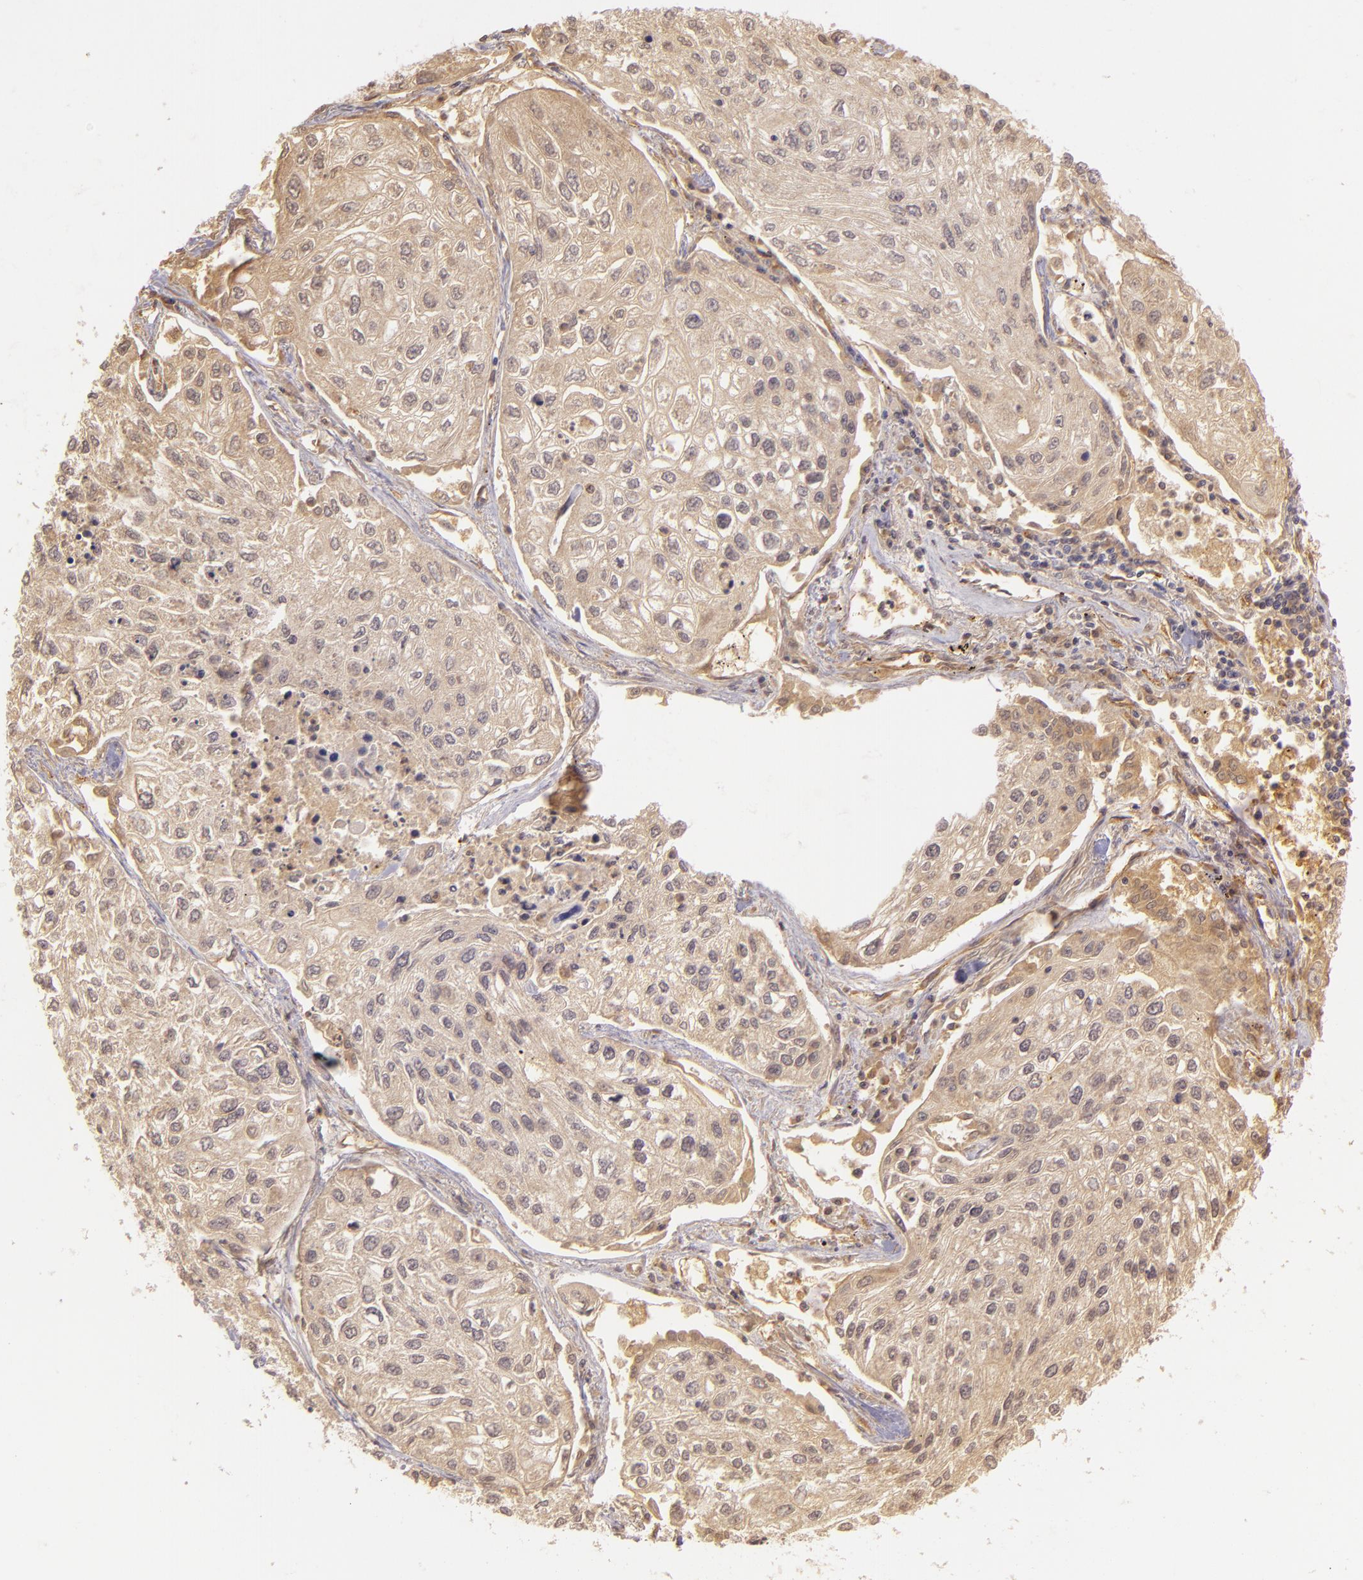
{"staining": {"intensity": "weak", "quantity": ">75%", "location": "cytoplasmic/membranous"}, "tissue": "lung cancer", "cell_type": "Tumor cells", "image_type": "cancer", "snomed": [{"axis": "morphology", "description": "Squamous cell carcinoma, NOS"}, {"axis": "topography", "description": "Lung"}], "caption": "The histopathology image reveals immunohistochemical staining of squamous cell carcinoma (lung). There is weak cytoplasmic/membranous positivity is appreciated in approximately >75% of tumor cells.", "gene": "CD59", "patient": {"sex": "male", "age": 75}}